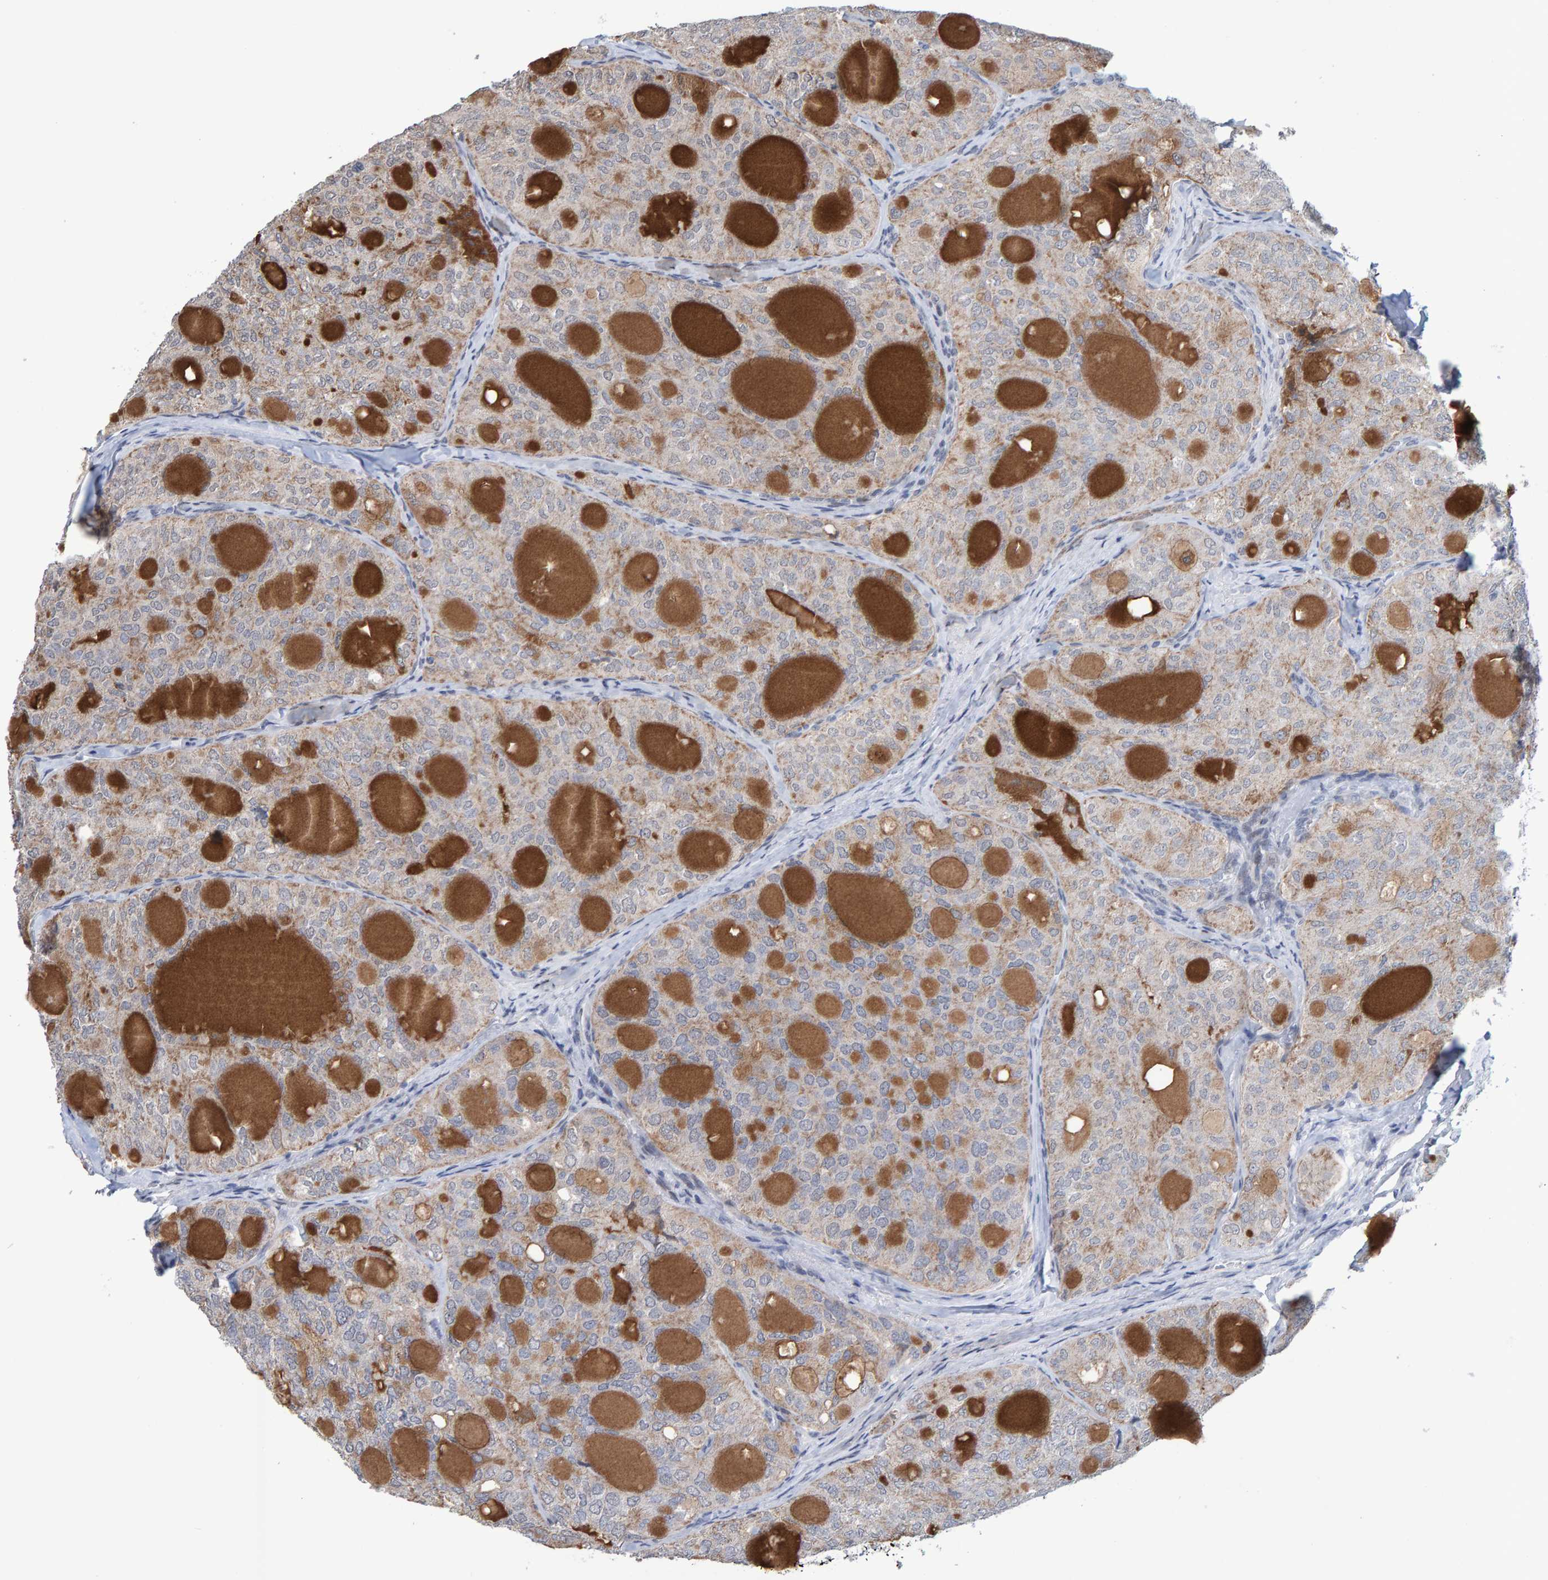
{"staining": {"intensity": "weak", "quantity": ">75%", "location": "cytoplasmic/membranous"}, "tissue": "thyroid cancer", "cell_type": "Tumor cells", "image_type": "cancer", "snomed": [{"axis": "morphology", "description": "Follicular adenoma carcinoma, NOS"}, {"axis": "topography", "description": "Thyroid gland"}], "caption": "A histopathology image of thyroid cancer (follicular adenoma carcinoma) stained for a protein exhibits weak cytoplasmic/membranous brown staining in tumor cells. Nuclei are stained in blue.", "gene": "USP43", "patient": {"sex": "male", "age": 75}}